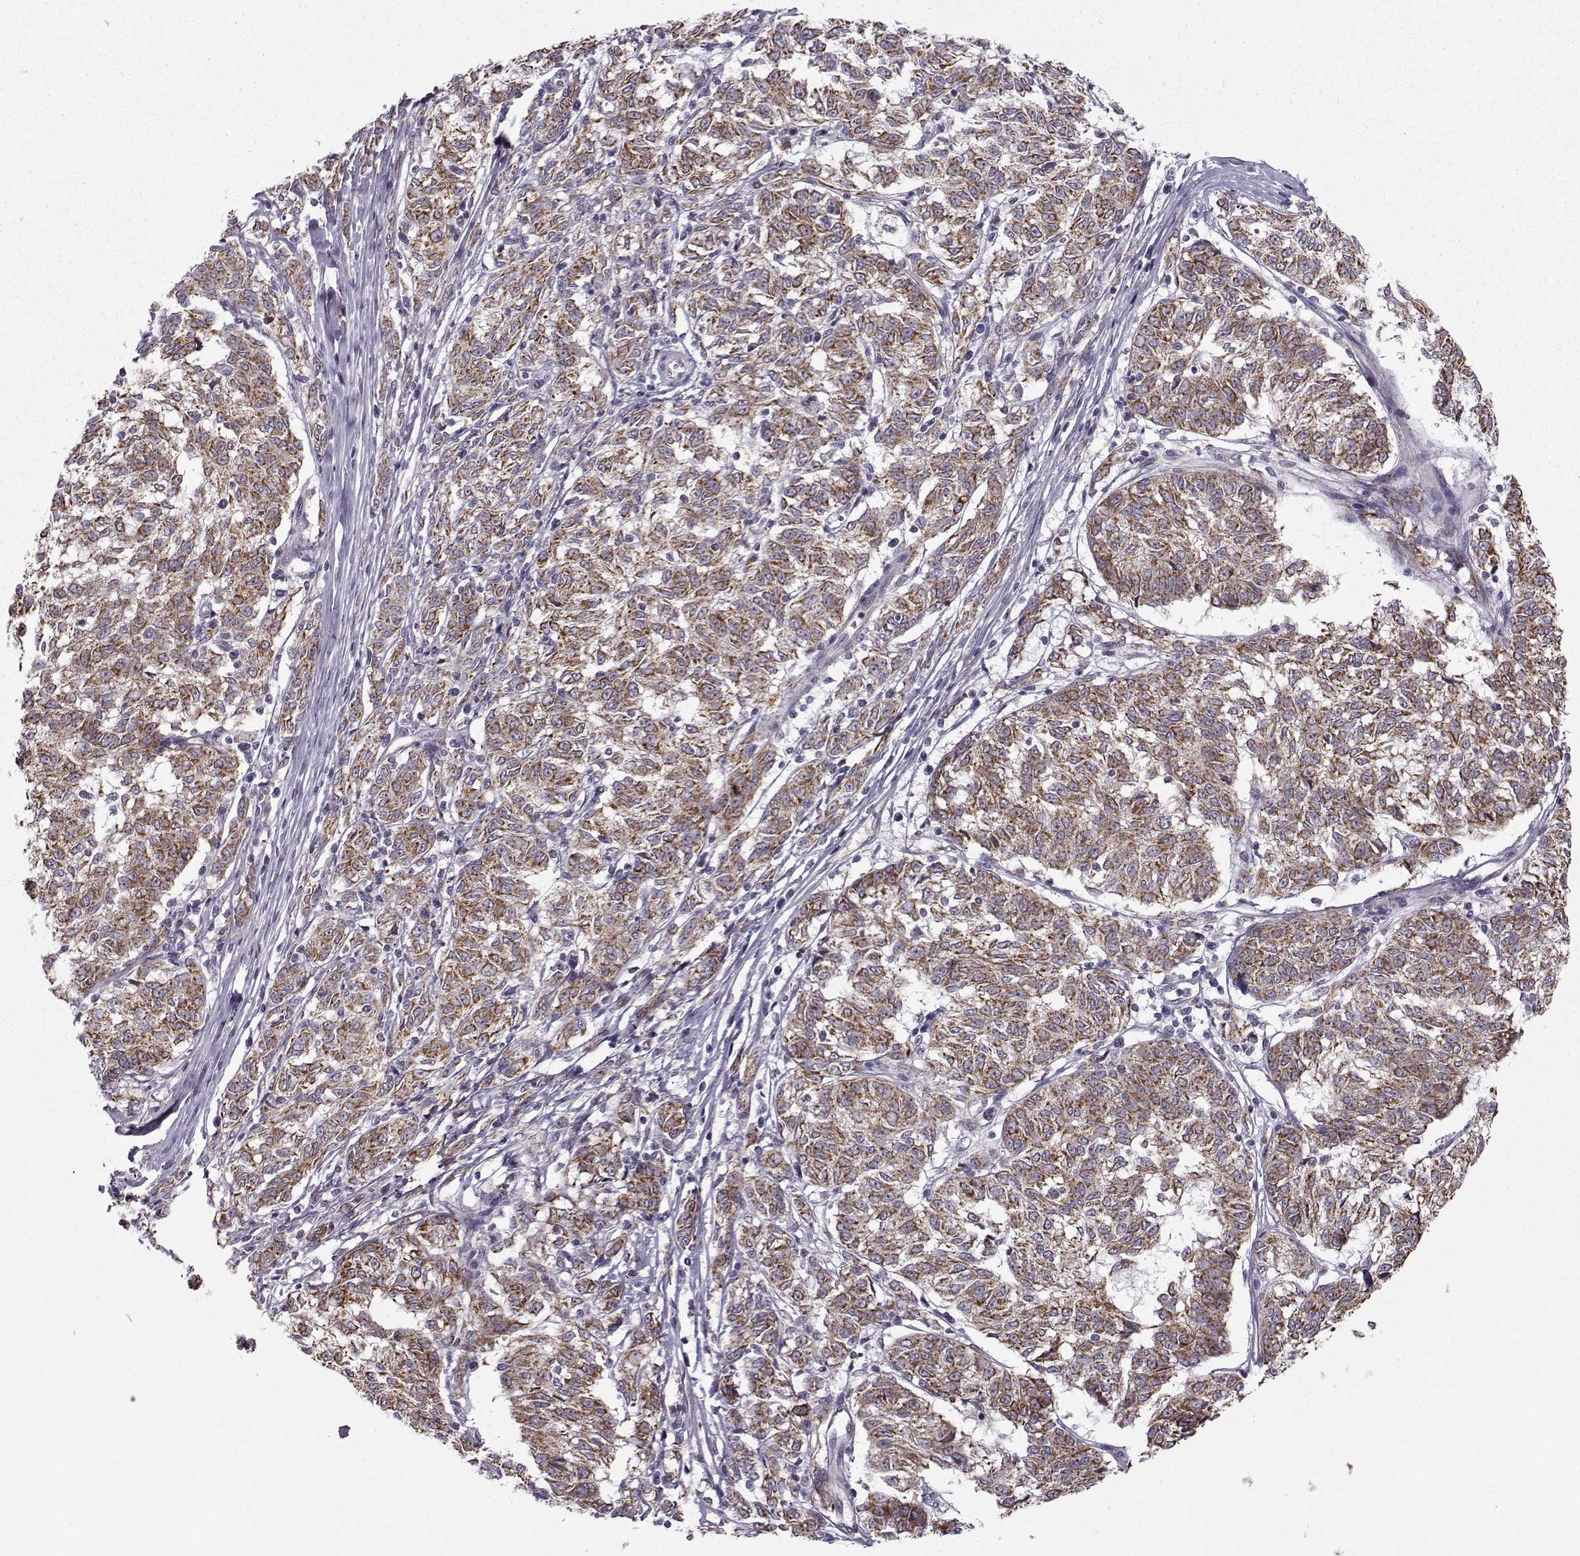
{"staining": {"intensity": "strong", "quantity": ">75%", "location": "cytoplasmic/membranous"}, "tissue": "melanoma", "cell_type": "Tumor cells", "image_type": "cancer", "snomed": [{"axis": "morphology", "description": "Malignant melanoma, NOS"}, {"axis": "topography", "description": "Skin"}], "caption": "A high-resolution micrograph shows immunohistochemistry staining of malignant melanoma, which reveals strong cytoplasmic/membranous positivity in about >75% of tumor cells. (DAB IHC with brightfield microscopy, high magnification).", "gene": "NECAB3", "patient": {"sex": "female", "age": 72}}